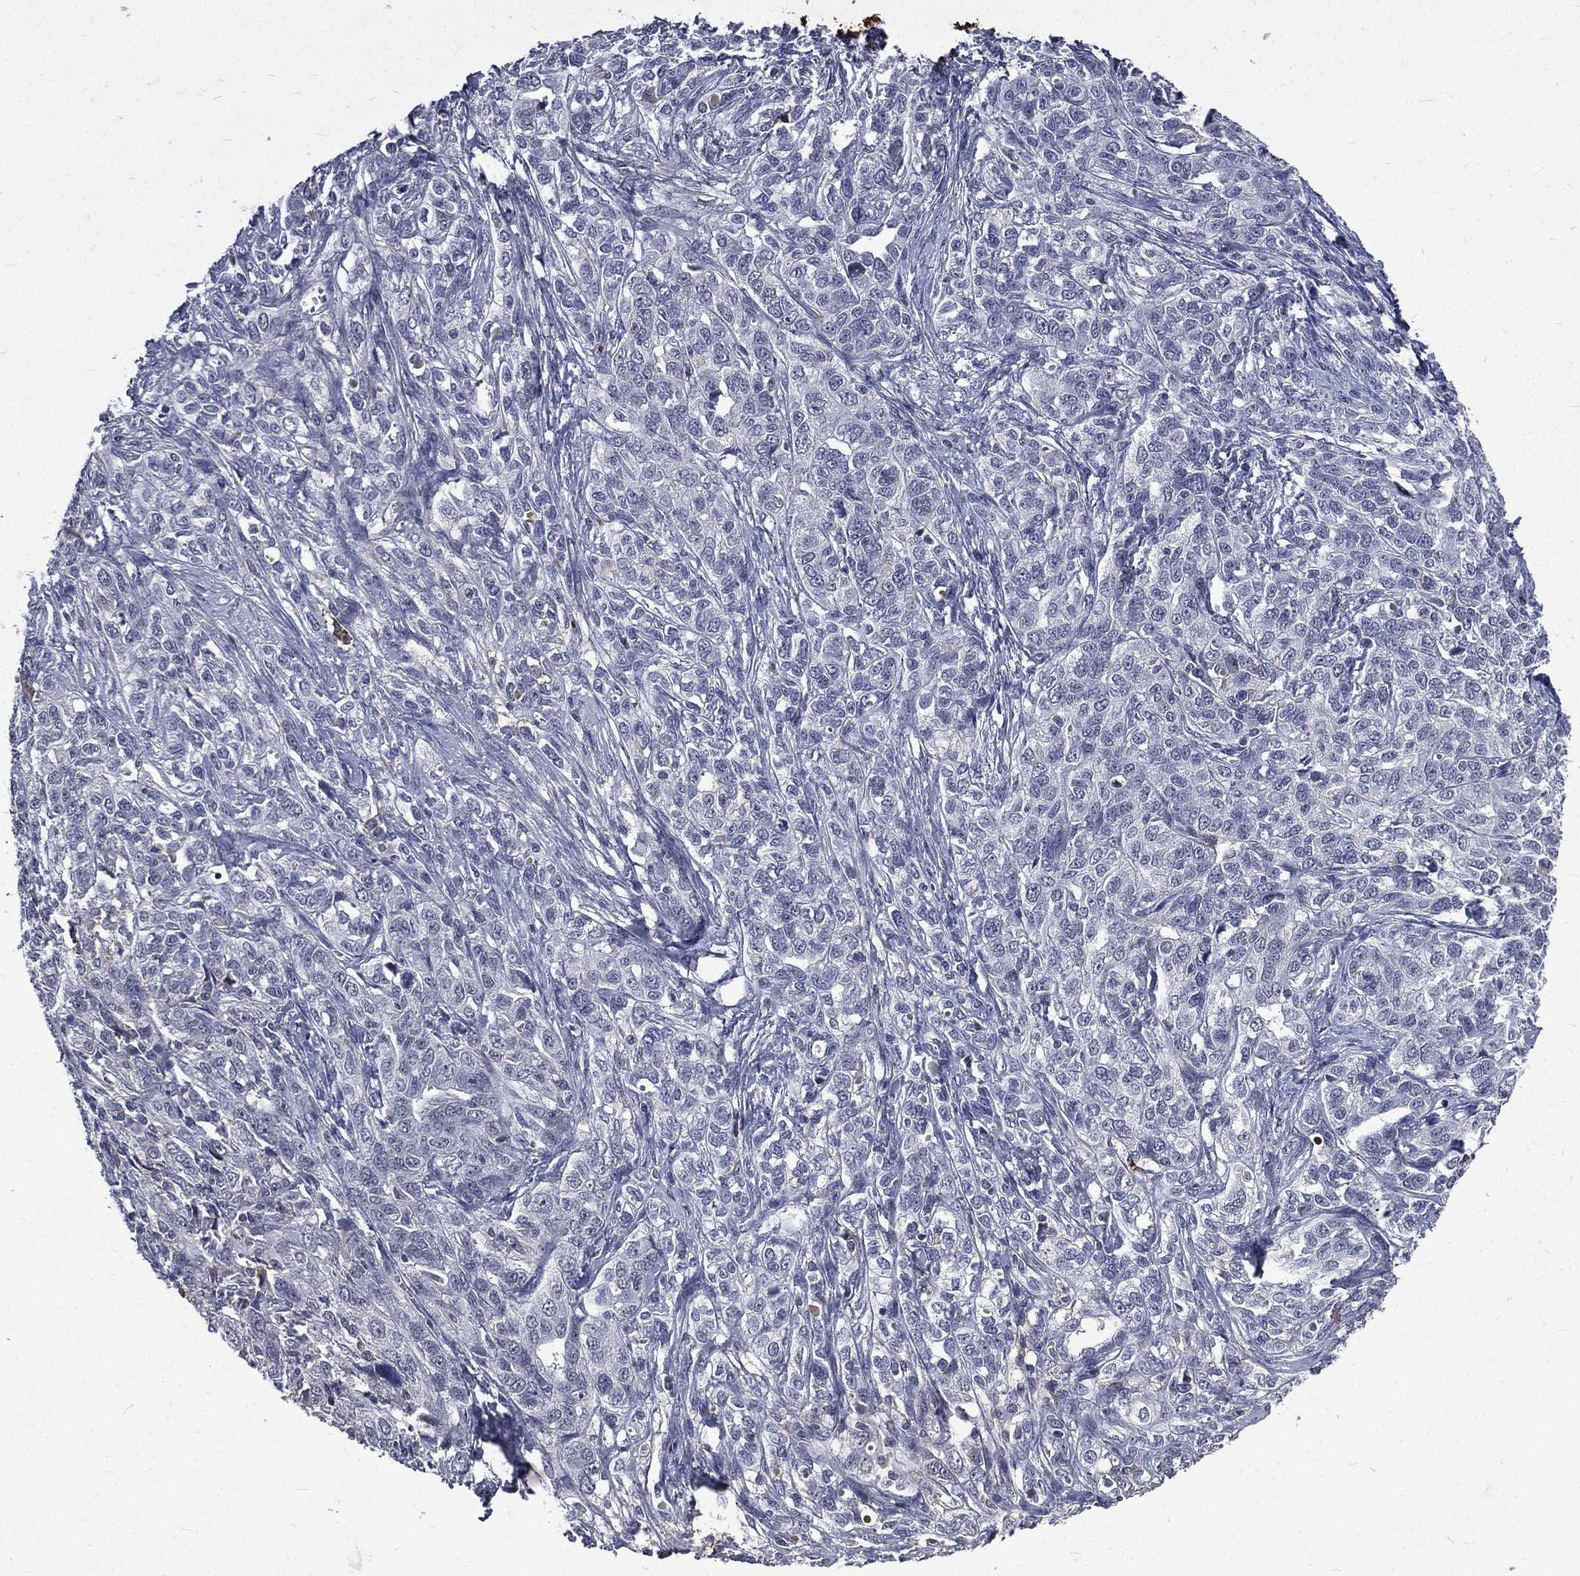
{"staining": {"intensity": "negative", "quantity": "none", "location": "none"}, "tissue": "ovarian cancer", "cell_type": "Tumor cells", "image_type": "cancer", "snomed": [{"axis": "morphology", "description": "Cystadenocarcinoma, serous, NOS"}, {"axis": "topography", "description": "Ovary"}], "caption": "The immunohistochemistry micrograph has no significant expression in tumor cells of ovarian serous cystadenocarcinoma tissue.", "gene": "FGG", "patient": {"sex": "female", "age": 71}}